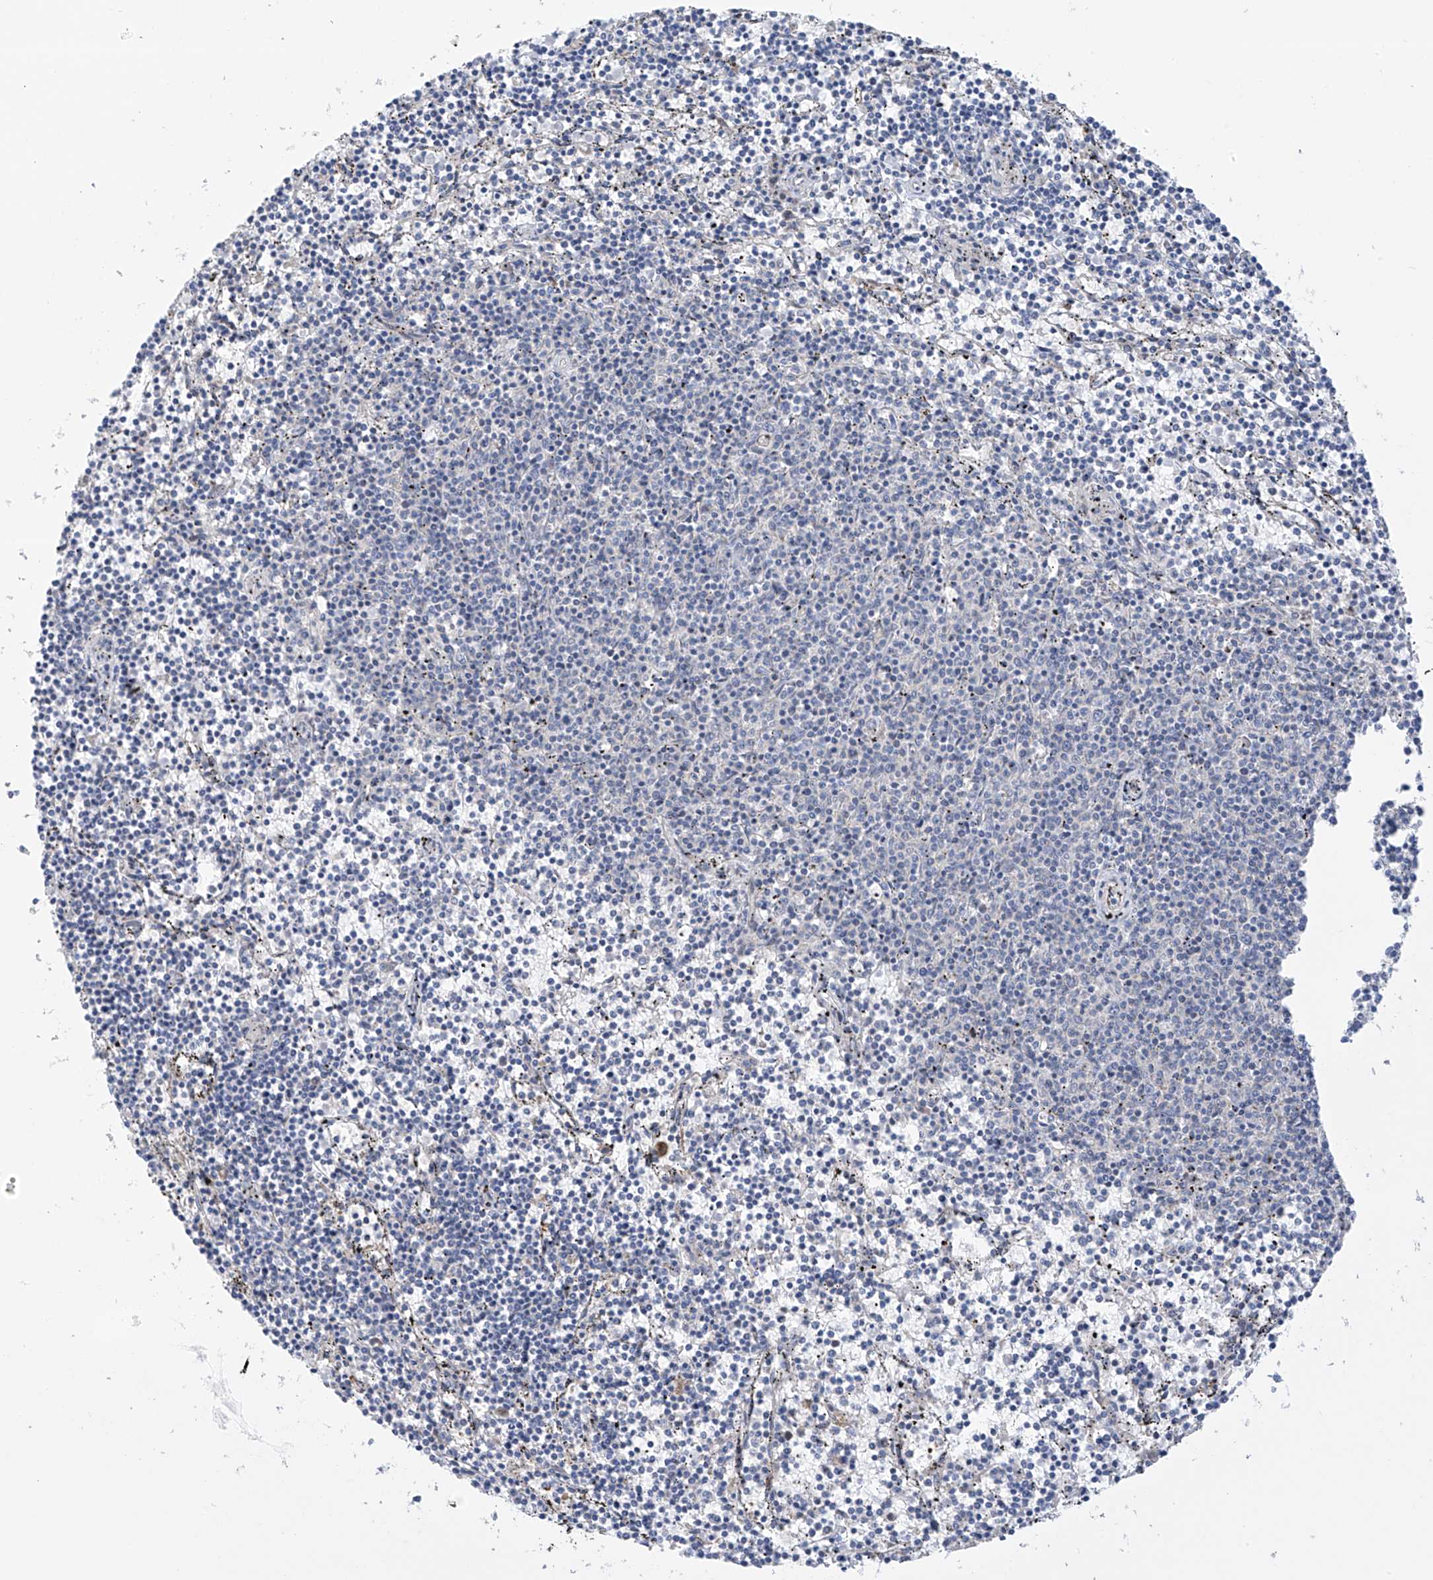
{"staining": {"intensity": "negative", "quantity": "none", "location": "none"}, "tissue": "lymphoma", "cell_type": "Tumor cells", "image_type": "cancer", "snomed": [{"axis": "morphology", "description": "Malignant lymphoma, non-Hodgkin's type, Low grade"}, {"axis": "topography", "description": "Spleen"}], "caption": "Micrograph shows no protein positivity in tumor cells of lymphoma tissue. The staining was performed using DAB (3,3'-diaminobenzidine) to visualize the protein expression in brown, while the nuclei were stained in blue with hematoxylin (Magnification: 20x).", "gene": "ZNF641", "patient": {"sex": "female", "age": 50}}